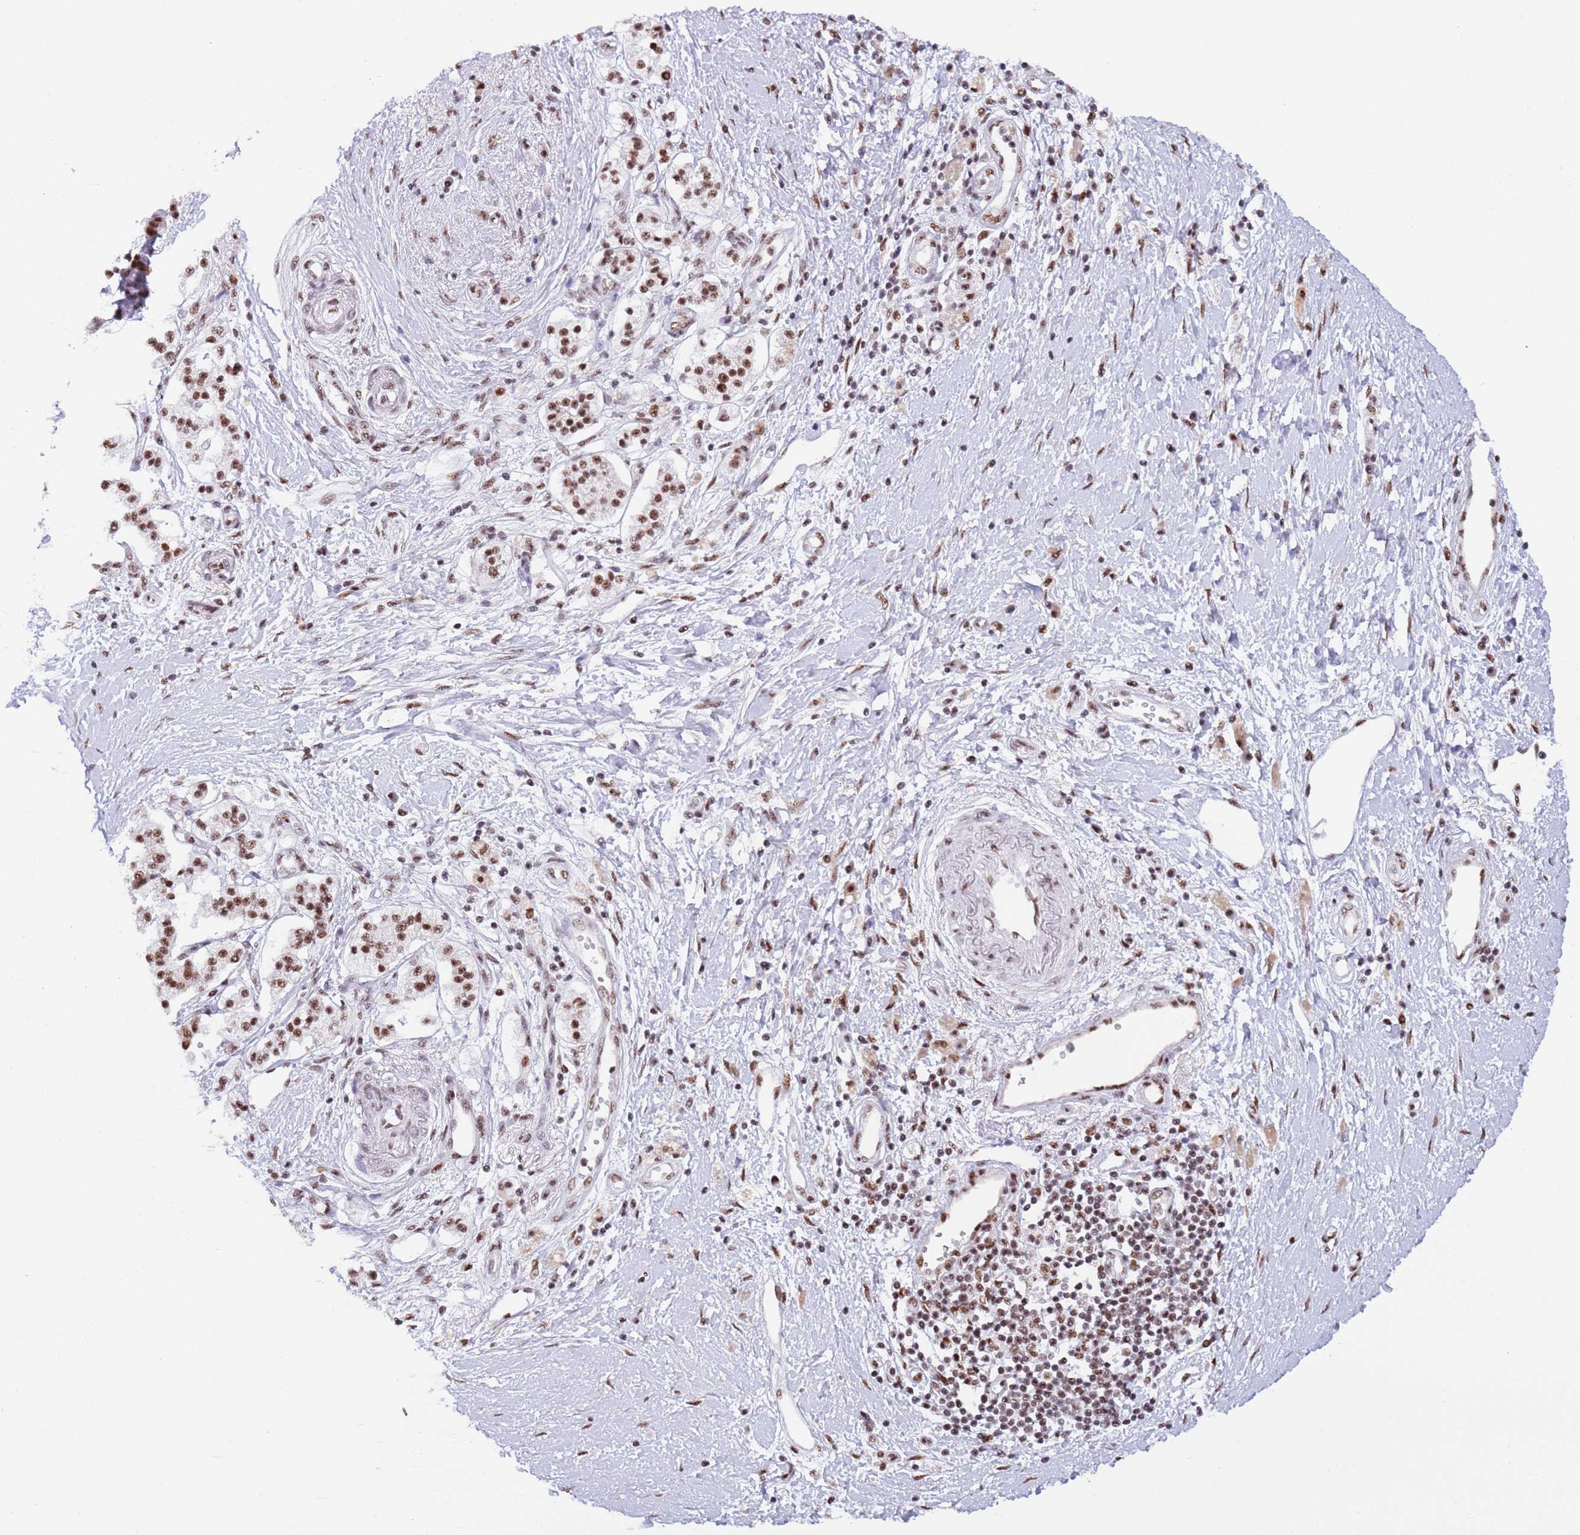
{"staining": {"intensity": "strong", "quantity": ">75%", "location": "nuclear"}, "tissue": "pancreatic cancer", "cell_type": "Tumor cells", "image_type": "cancer", "snomed": [{"axis": "morphology", "description": "Adenocarcinoma, NOS"}, {"axis": "topography", "description": "Pancreas"}], "caption": "Adenocarcinoma (pancreatic) was stained to show a protein in brown. There is high levels of strong nuclear staining in approximately >75% of tumor cells. (brown staining indicates protein expression, while blue staining denotes nuclei).", "gene": "SF3A2", "patient": {"sex": "male", "age": 68}}